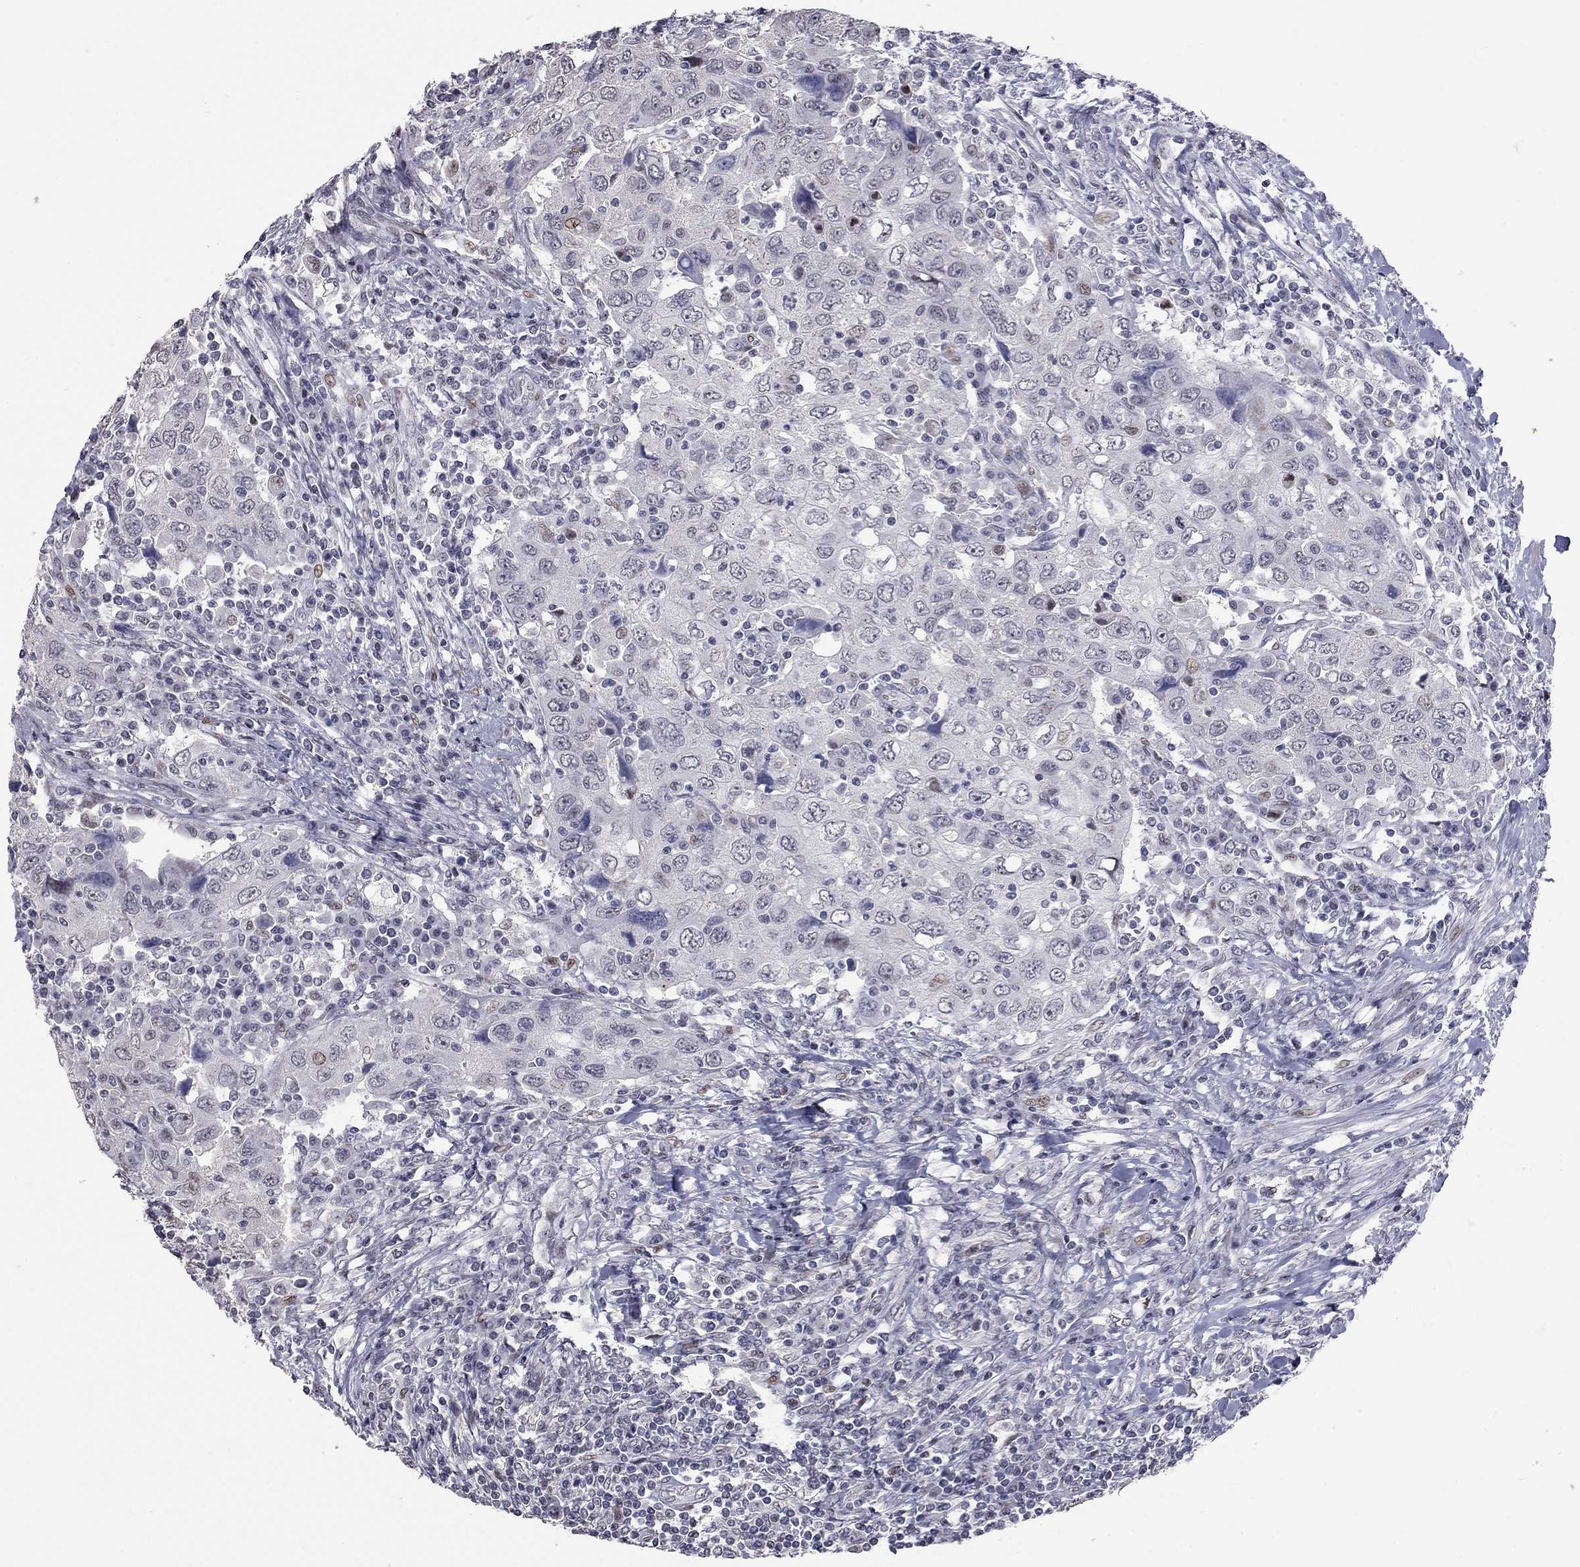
{"staining": {"intensity": "negative", "quantity": "none", "location": "none"}, "tissue": "urothelial cancer", "cell_type": "Tumor cells", "image_type": "cancer", "snomed": [{"axis": "morphology", "description": "Urothelial carcinoma, High grade"}, {"axis": "topography", "description": "Urinary bladder"}], "caption": "Human urothelial cancer stained for a protein using immunohistochemistry exhibits no positivity in tumor cells.", "gene": "ZNF154", "patient": {"sex": "male", "age": 76}}